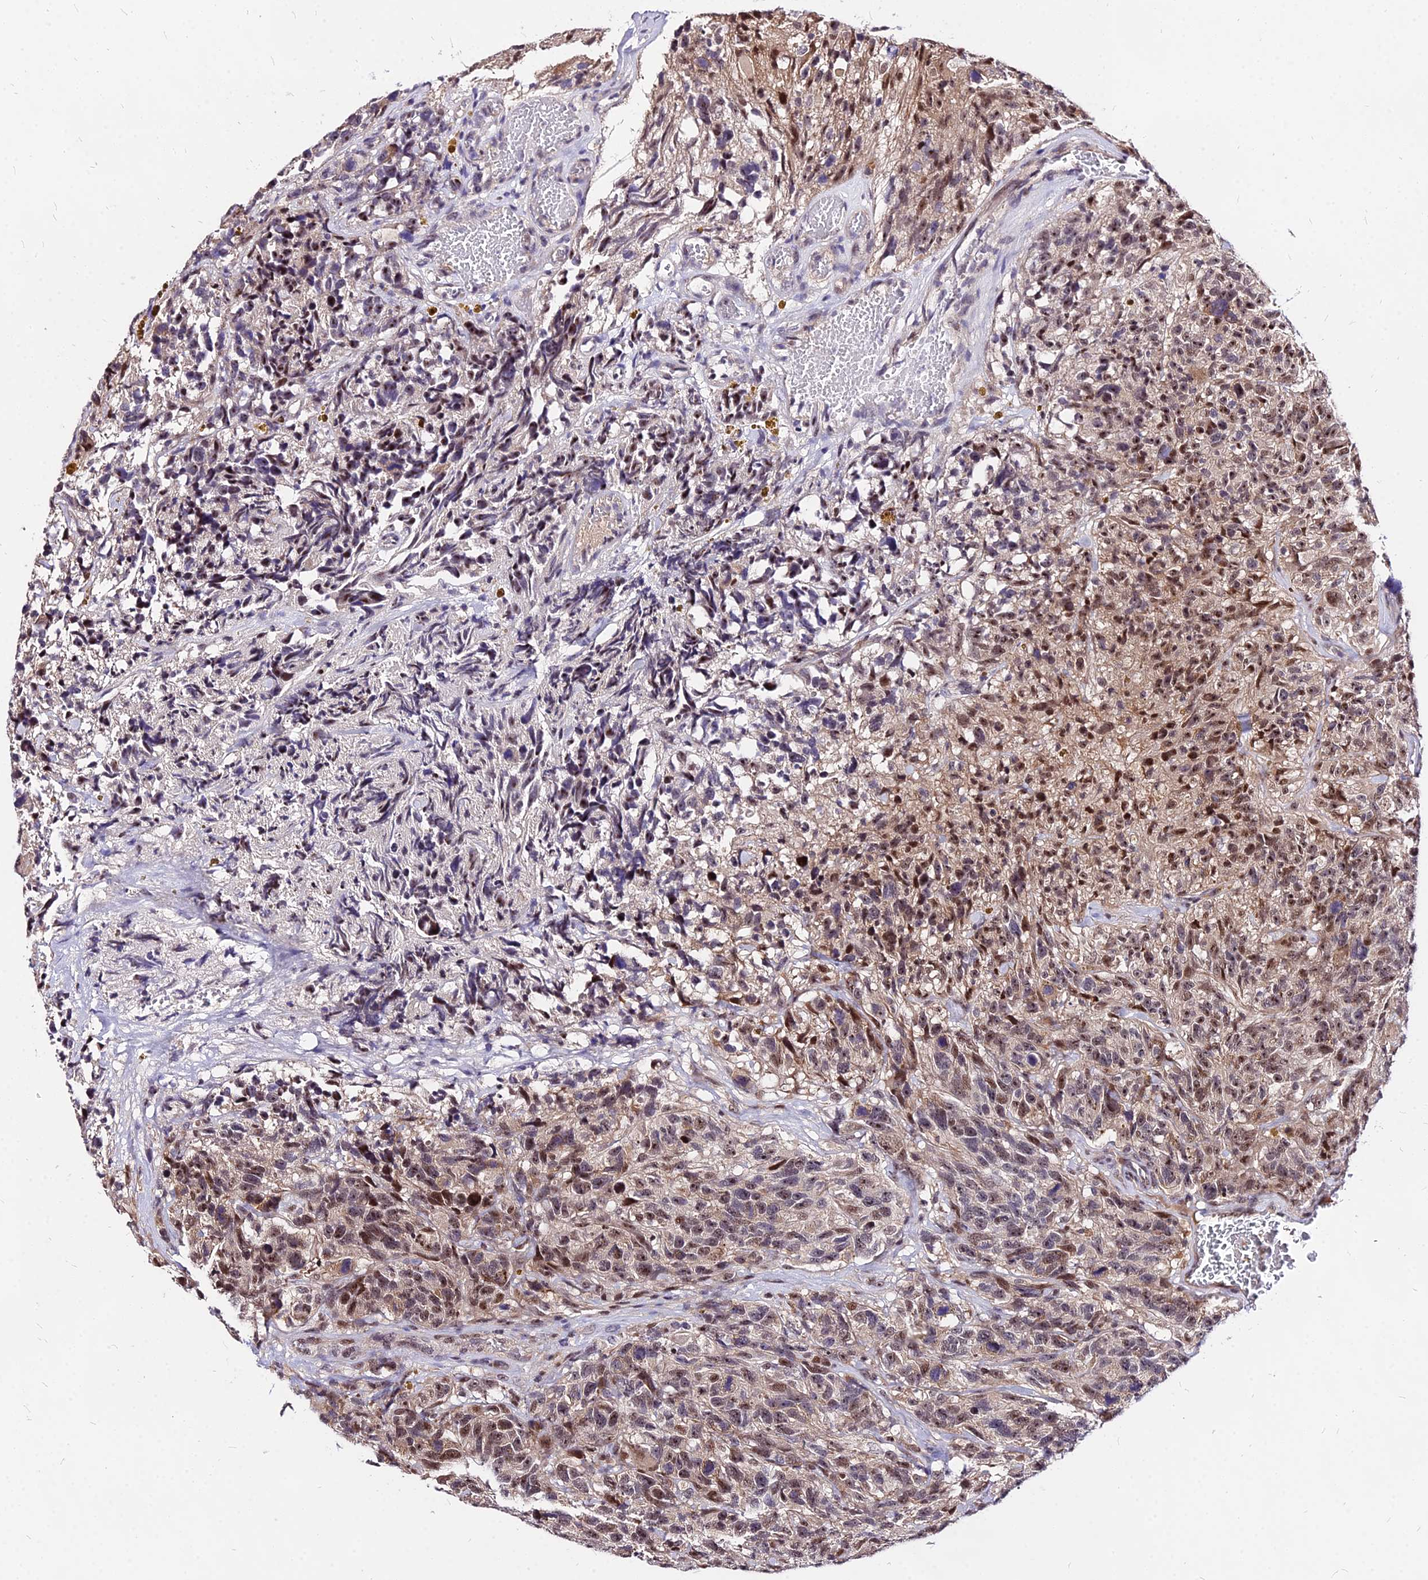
{"staining": {"intensity": "moderate", "quantity": "25%-75%", "location": "nuclear"}, "tissue": "glioma", "cell_type": "Tumor cells", "image_type": "cancer", "snomed": [{"axis": "morphology", "description": "Glioma, malignant, High grade"}, {"axis": "topography", "description": "Brain"}], "caption": "There is medium levels of moderate nuclear positivity in tumor cells of glioma, as demonstrated by immunohistochemical staining (brown color).", "gene": "DDX55", "patient": {"sex": "male", "age": 69}}